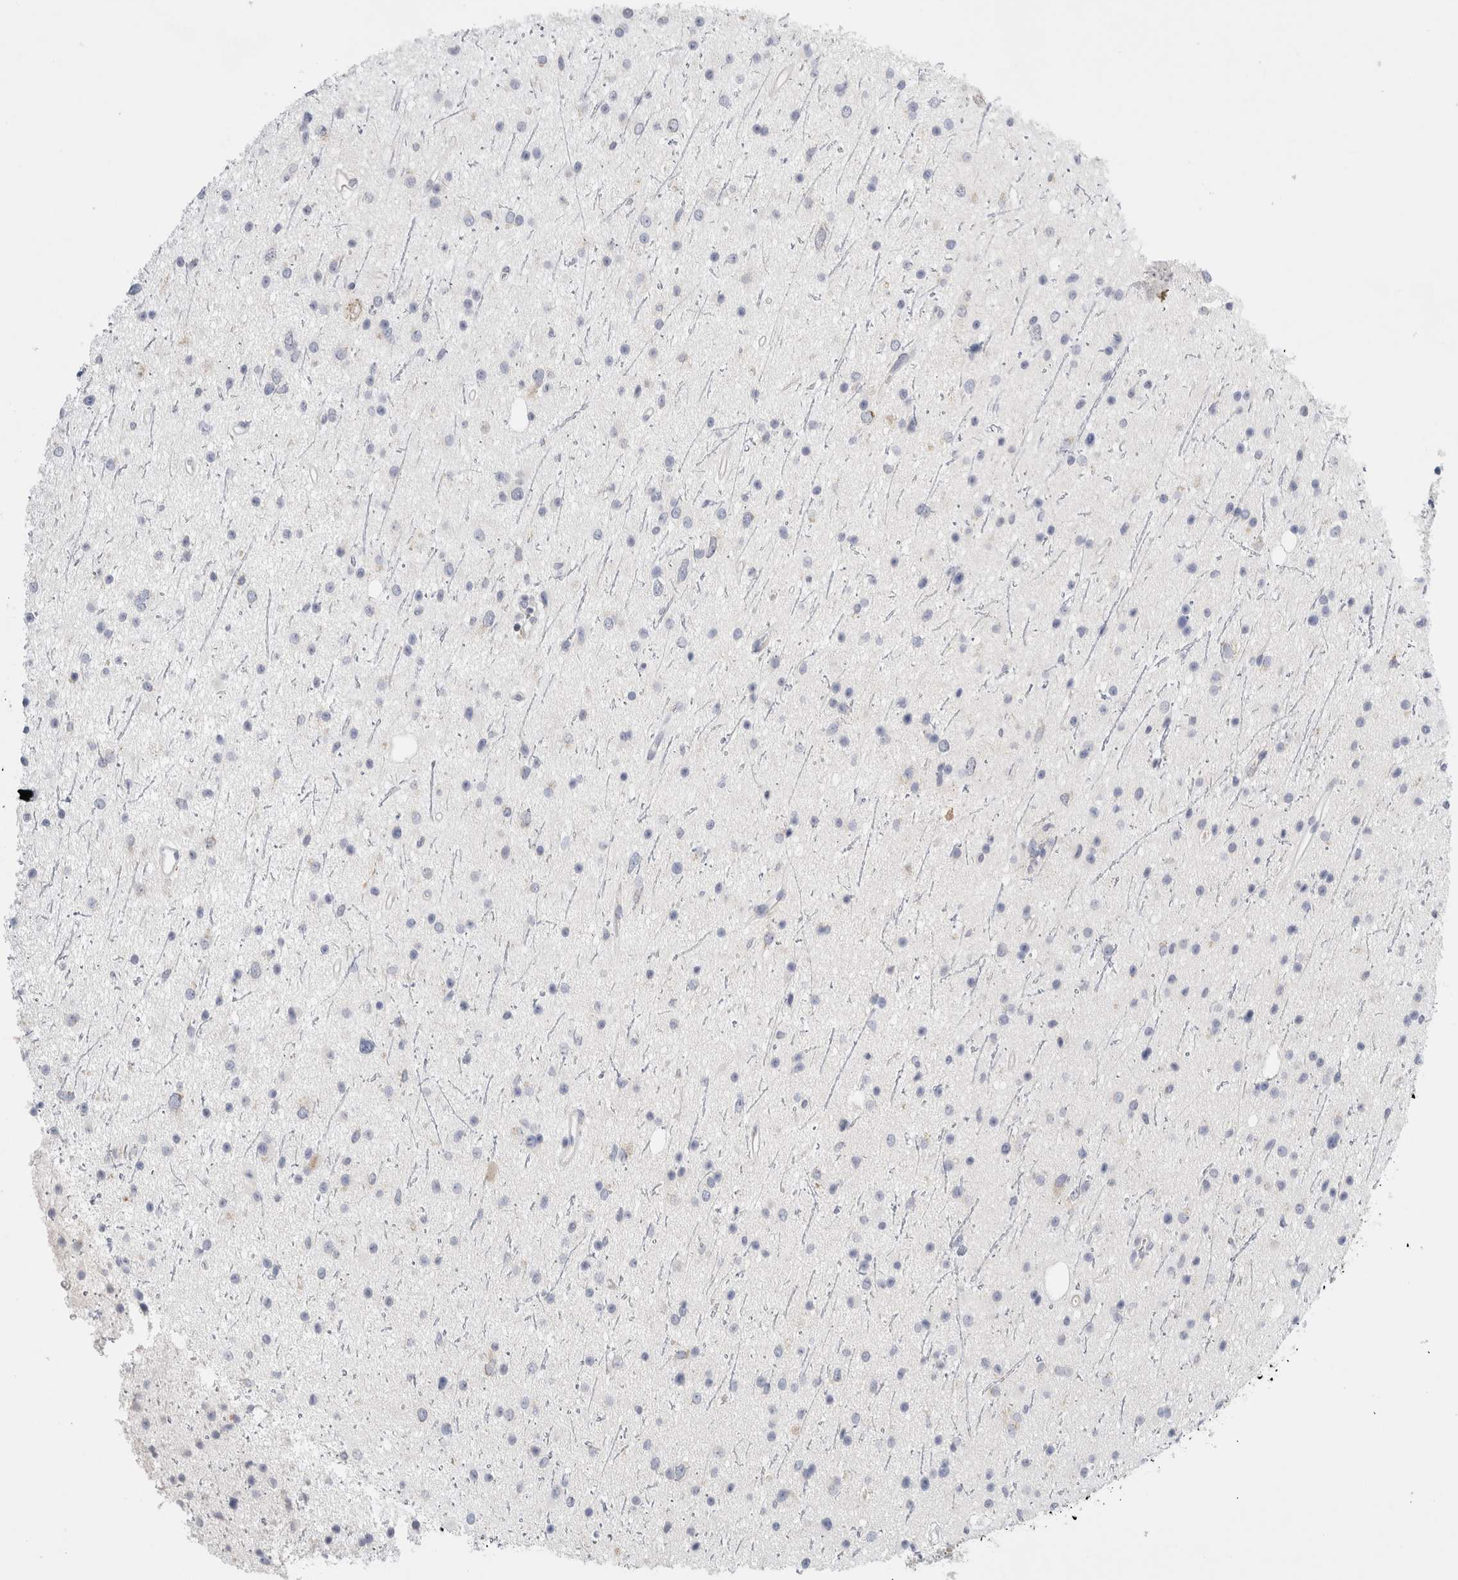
{"staining": {"intensity": "negative", "quantity": "none", "location": "none"}, "tissue": "glioma", "cell_type": "Tumor cells", "image_type": "cancer", "snomed": [{"axis": "morphology", "description": "Glioma, malignant, Low grade"}, {"axis": "topography", "description": "Cerebral cortex"}], "caption": "Immunohistochemistry histopathology image of glioma stained for a protein (brown), which shows no positivity in tumor cells.", "gene": "CSK", "patient": {"sex": "female", "age": 39}}